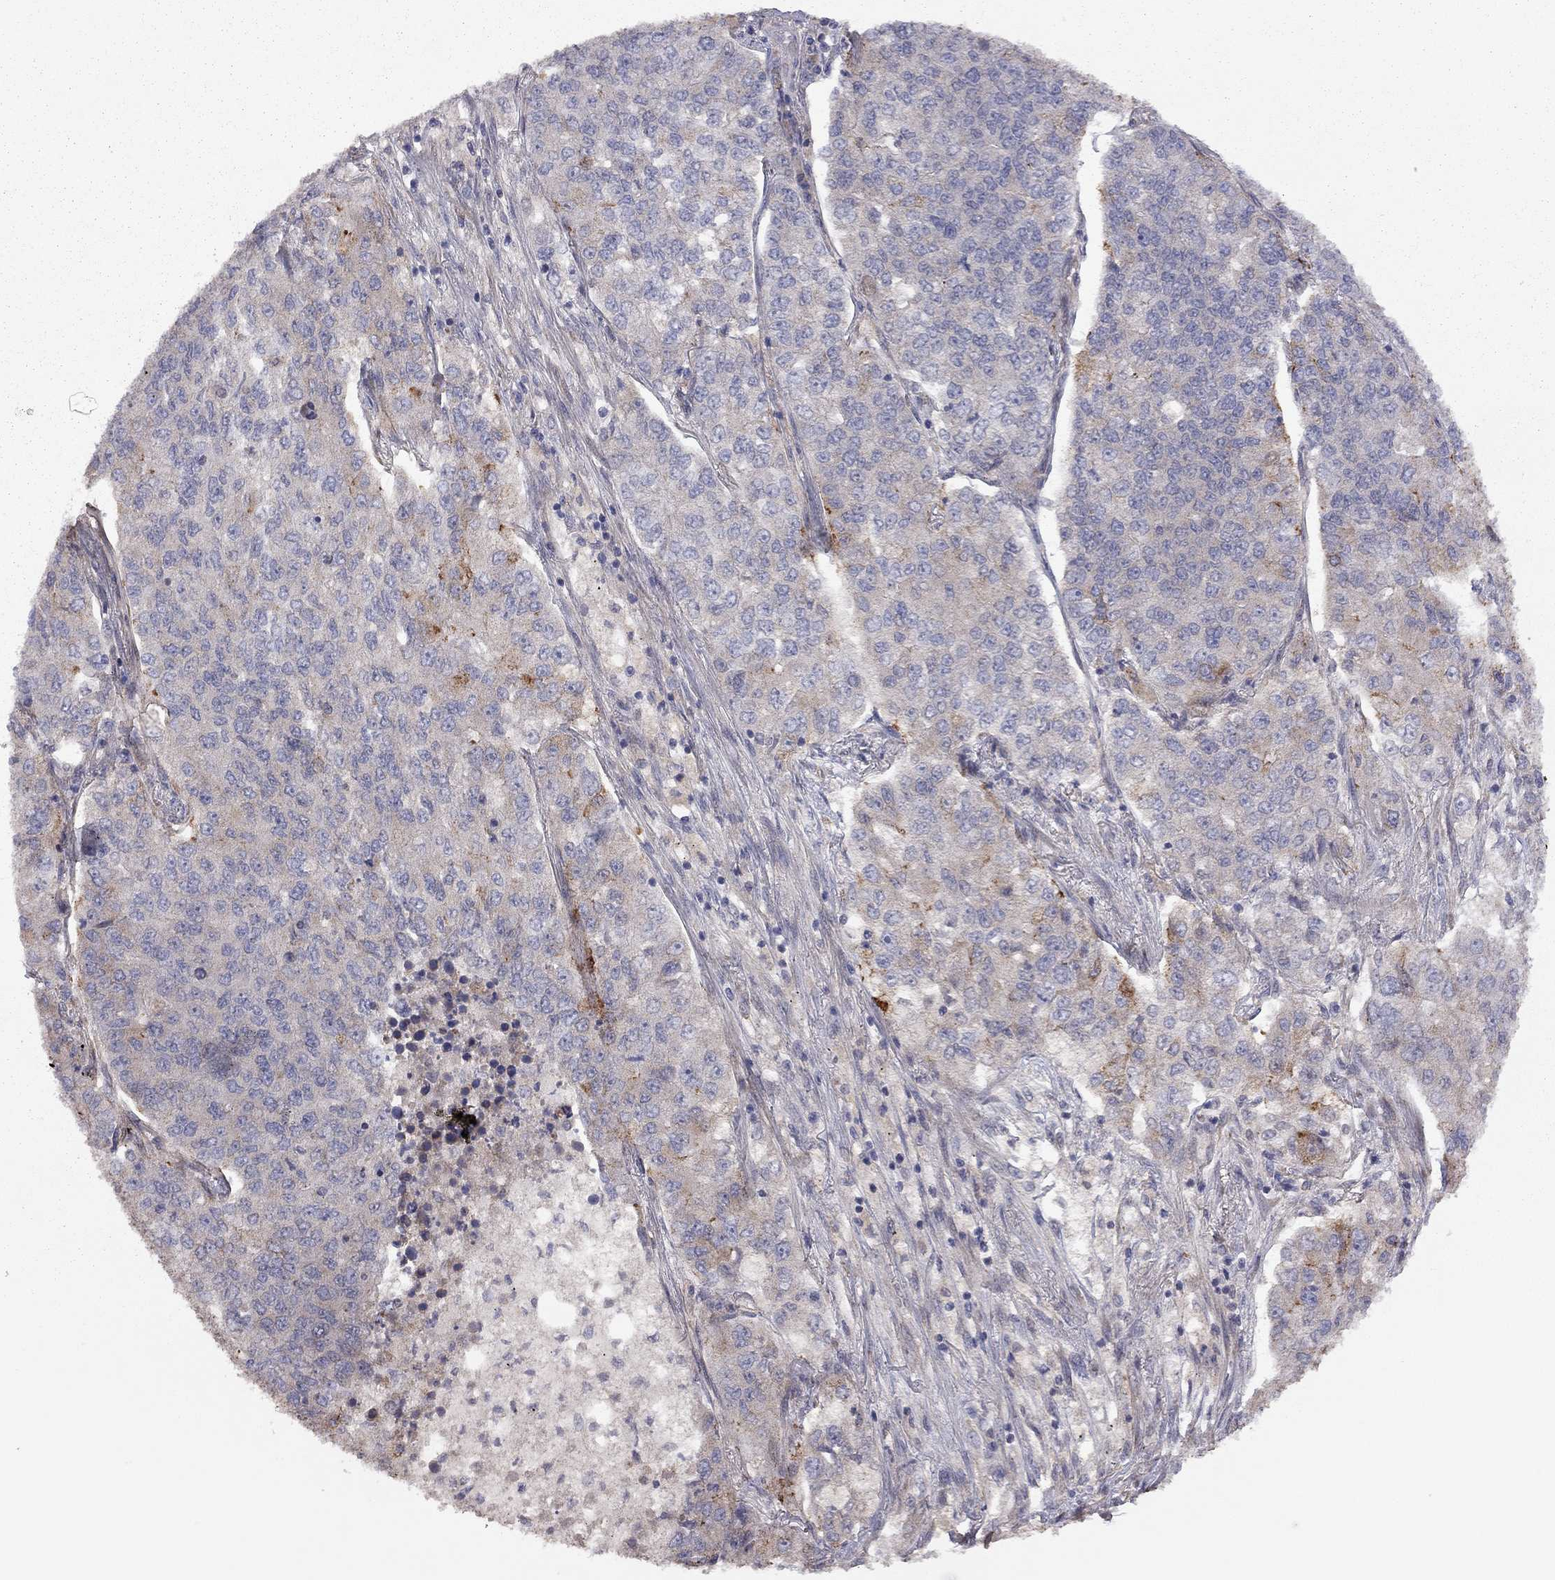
{"staining": {"intensity": "moderate", "quantity": "<25%", "location": "cytoplasmic/membranous"}, "tissue": "lung cancer", "cell_type": "Tumor cells", "image_type": "cancer", "snomed": [{"axis": "morphology", "description": "Adenocarcinoma, NOS"}, {"axis": "topography", "description": "Lung"}], "caption": "Immunohistochemistry (IHC) staining of adenocarcinoma (lung), which exhibits low levels of moderate cytoplasmic/membranous positivity in approximately <25% of tumor cells indicating moderate cytoplasmic/membranous protein positivity. The staining was performed using DAB (3,3'-diaminobenzidine) (brown) for protein detection and nuclei were counterstained in hematoxylin (blue).", "gene": "EXOC3L2", "patient": {"sex": "male", "age": 49}}